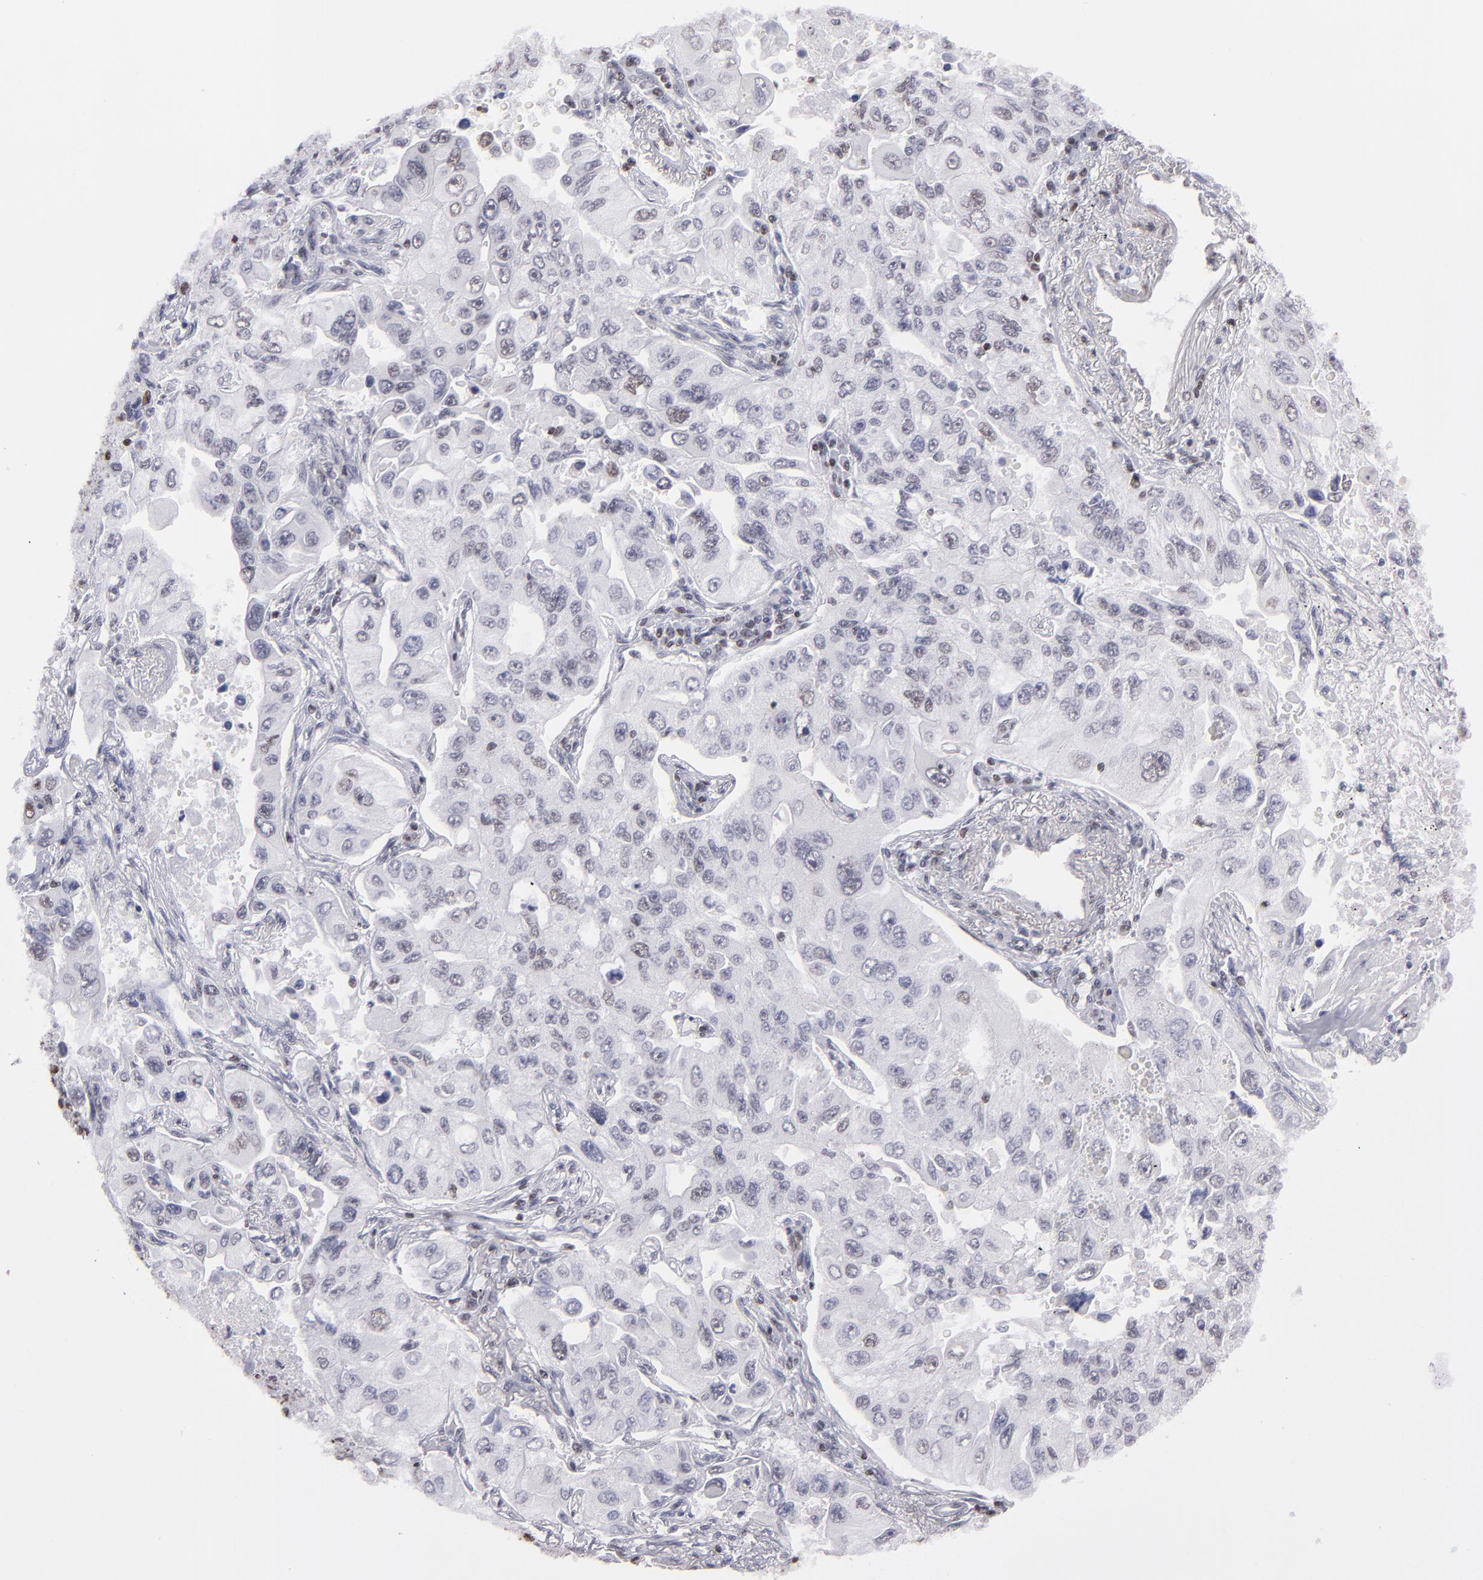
{"staining": {"intensity": "weak", "quantity": "<25%", "location": "nuclear"}, "tissue": "lung cancer", "cell_type": "Tumor cells", "image_type": "cancer", "snomed": [{"axis": "morphology", "description": "Adenocarcinoma, NOS"}, {"axis": "topography", "description": "Lung"}], "caption": "An IHC micrograph of lung cancer is shown. There is no staining in tumor cells of lung cancer. The staining is performed using DAB brown chromogen with nuclei counter-stained in using hematoxylin.", "gene": "TERF2", "patient": {"sex": "male", "age": 84}}